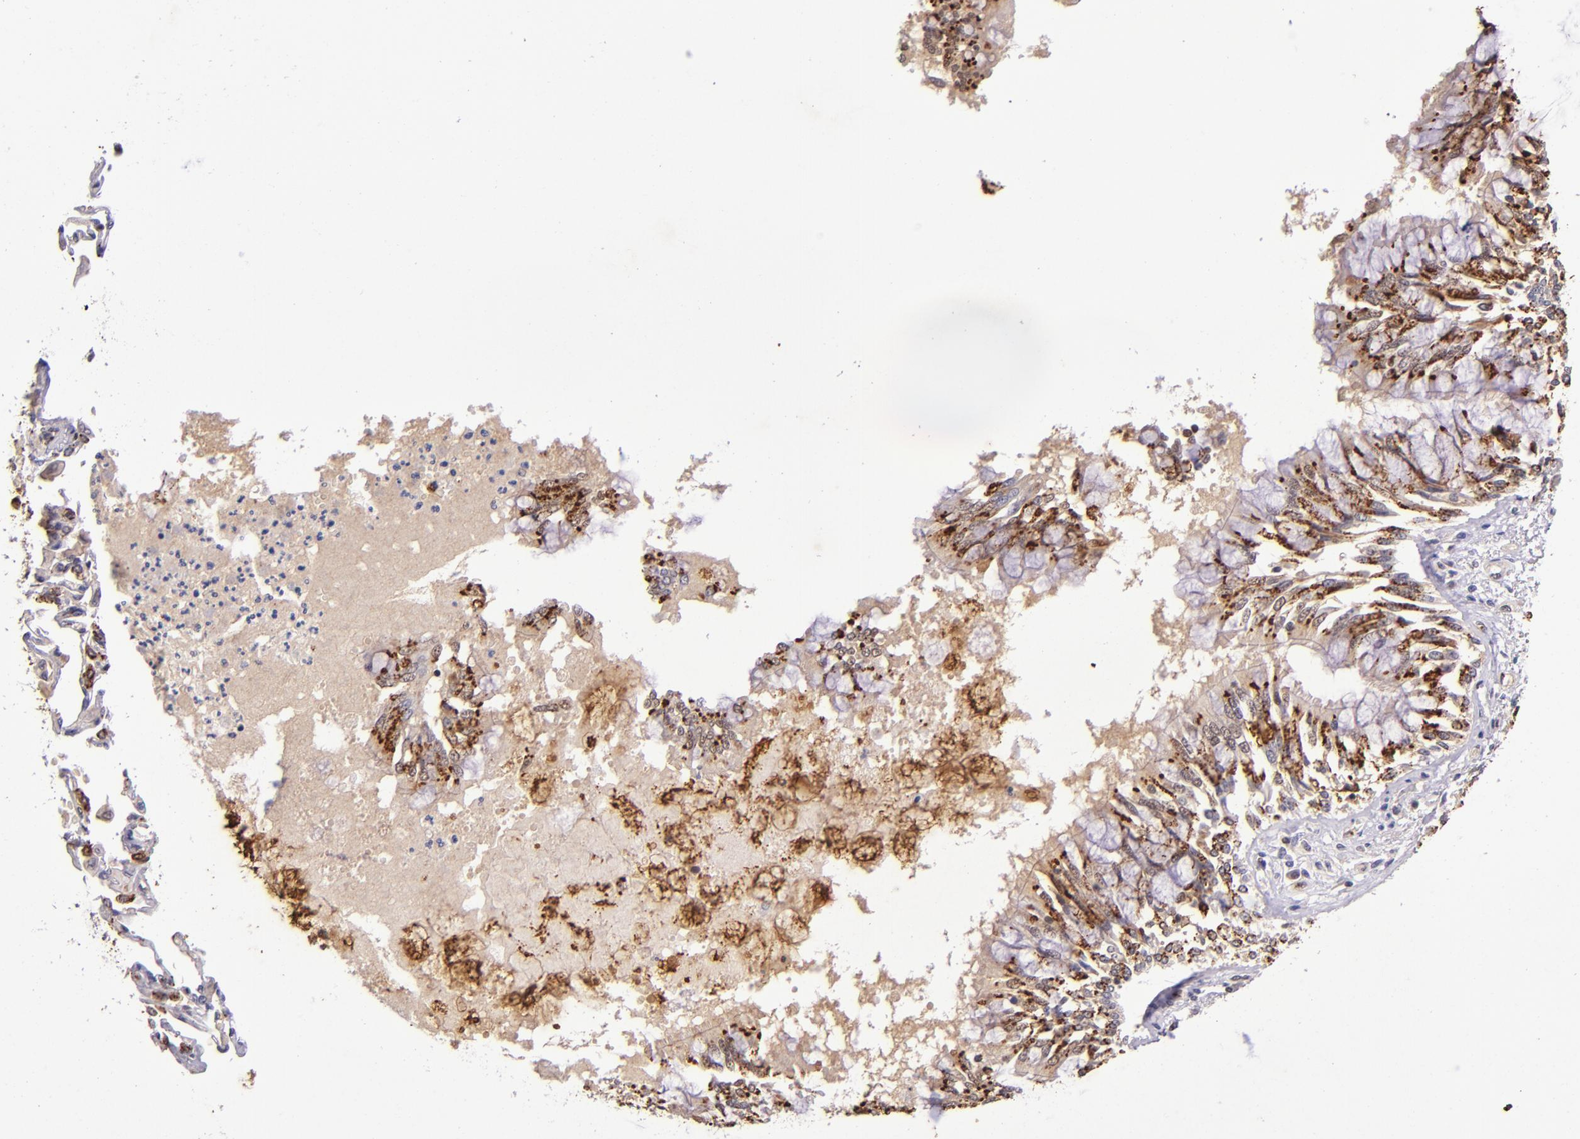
{"staining": {"intensity": "strong", "quantity": ">75%", "location": "cytoplasmic/membranous,nuclear"}, "tissue": "bronchus", "cell_type": "Respiratory epithelial cells", "image_type": "normal", "snomed": [{"axis": "morphology", "description": "Normal tissue, NOS"}, {"axis": "topography", "description": "Cartilage tissue"}, {"axis": "topography", "description": "Bronchus"}, {"axis": "topography", "description": "Lung"}, {"axis": "topography", "description": "Peripheral nerve tissue"}], "caption": "The image displays staining of benign bronchus, revealing strong cytoplasmic/membranous,nuclear protein positivity (brown color) within respiratory epithelial cells.", "gene": "MGMT", "patient": {"sex": "female", "age": 49}}